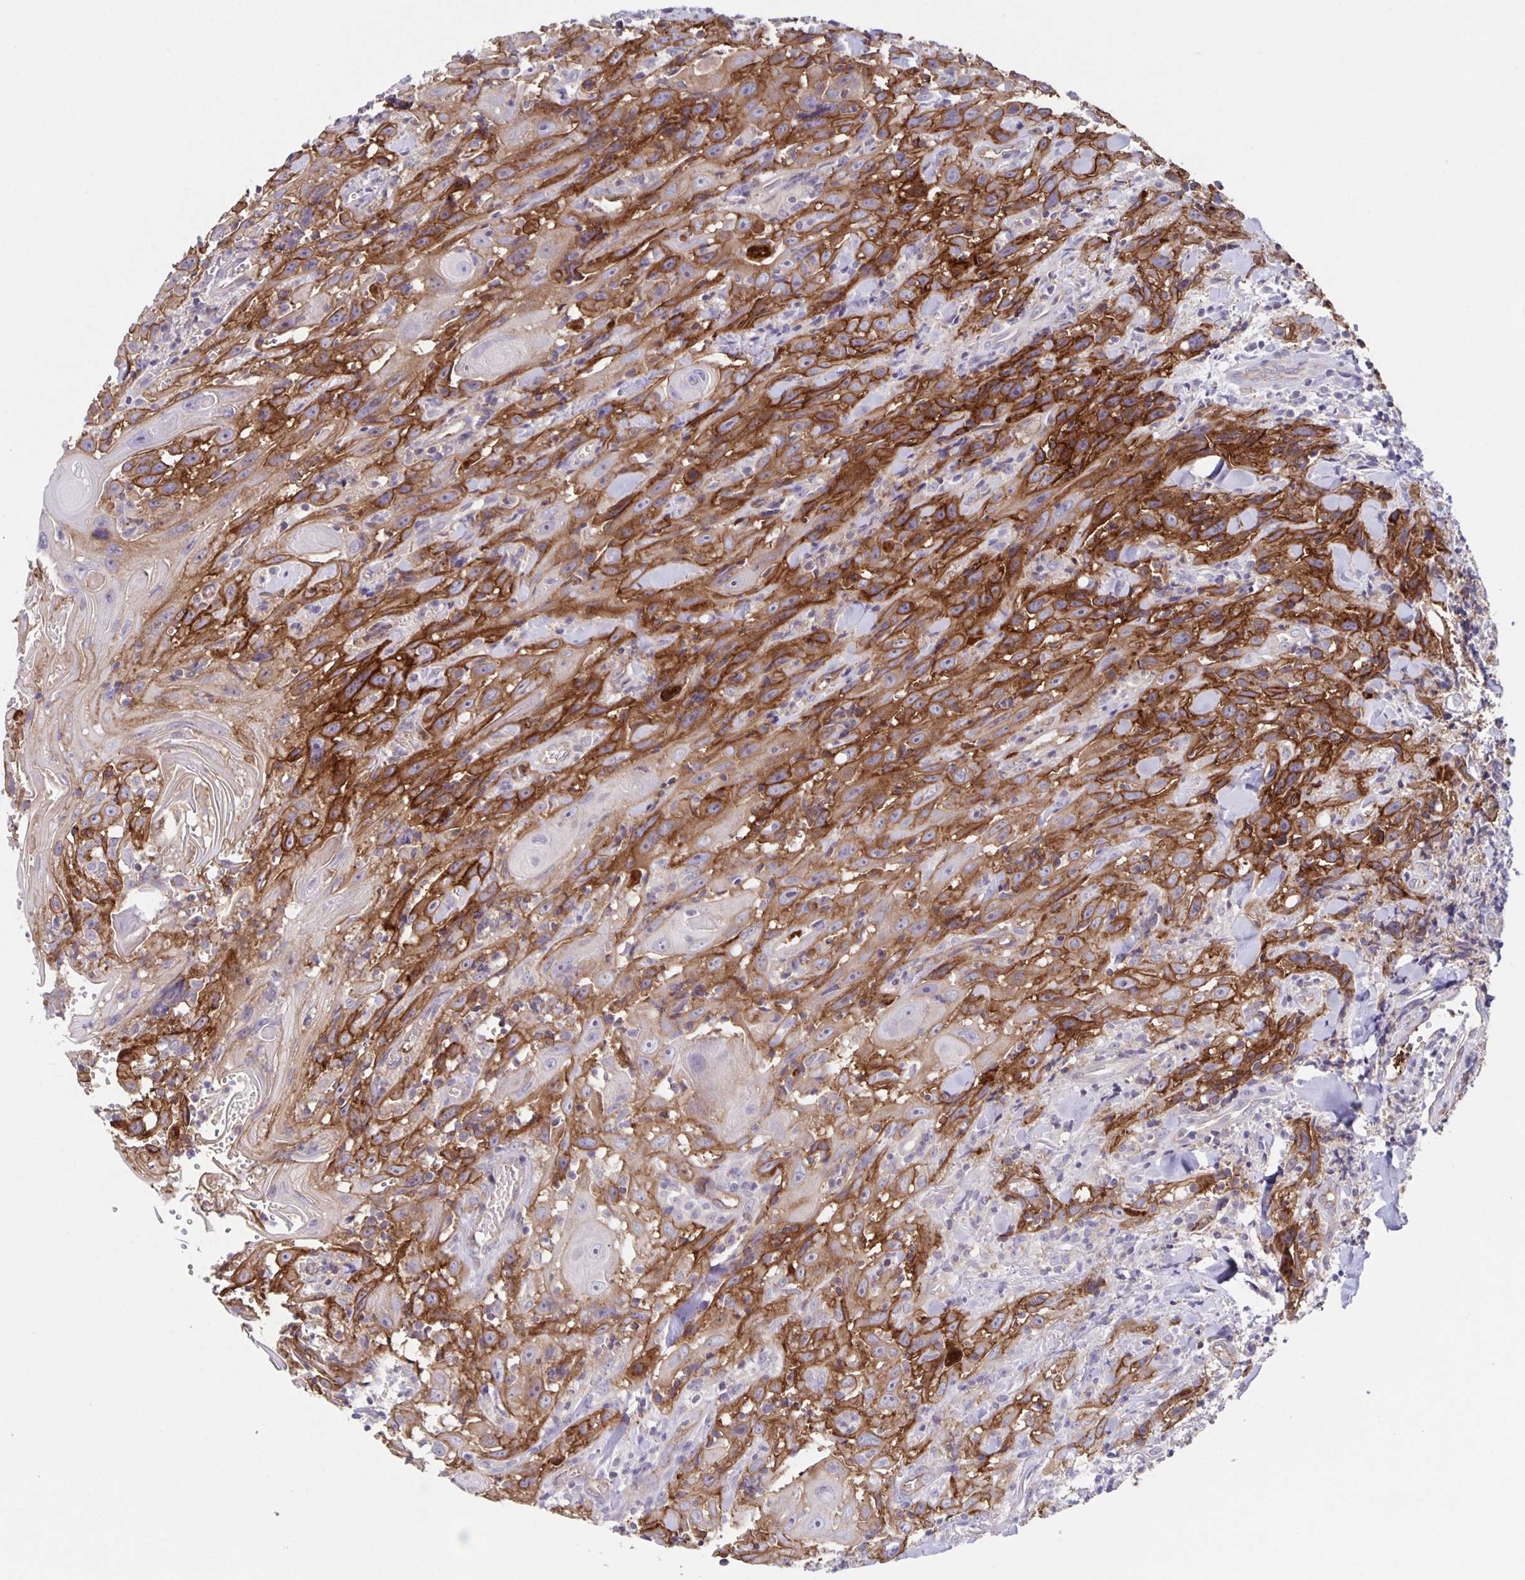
{"staining": {"intensity": "strong", "quantity": "25%-75%", "location": "cytoplasmic/membranous"}, "tissue": "head and neck cancer", "cell_type": "Tumor cells", "image_type": "cancer", "snomed": [{"axis": "morphology", "description": "Squamous cell carcinoma, NOS"}, {"axis": "topography", "description": "Head-Neck"}], "caption": "IHC histopathology image of head and neck cancer (squamous cell carcinoma) stained for a protein (brown), which shows high levels of strong cytoplasmic/membranous positivity in approximately 25%-75% of tumor cells.", "gene": "ITGA2", "patient": {"sex": "female", "age": 95}}